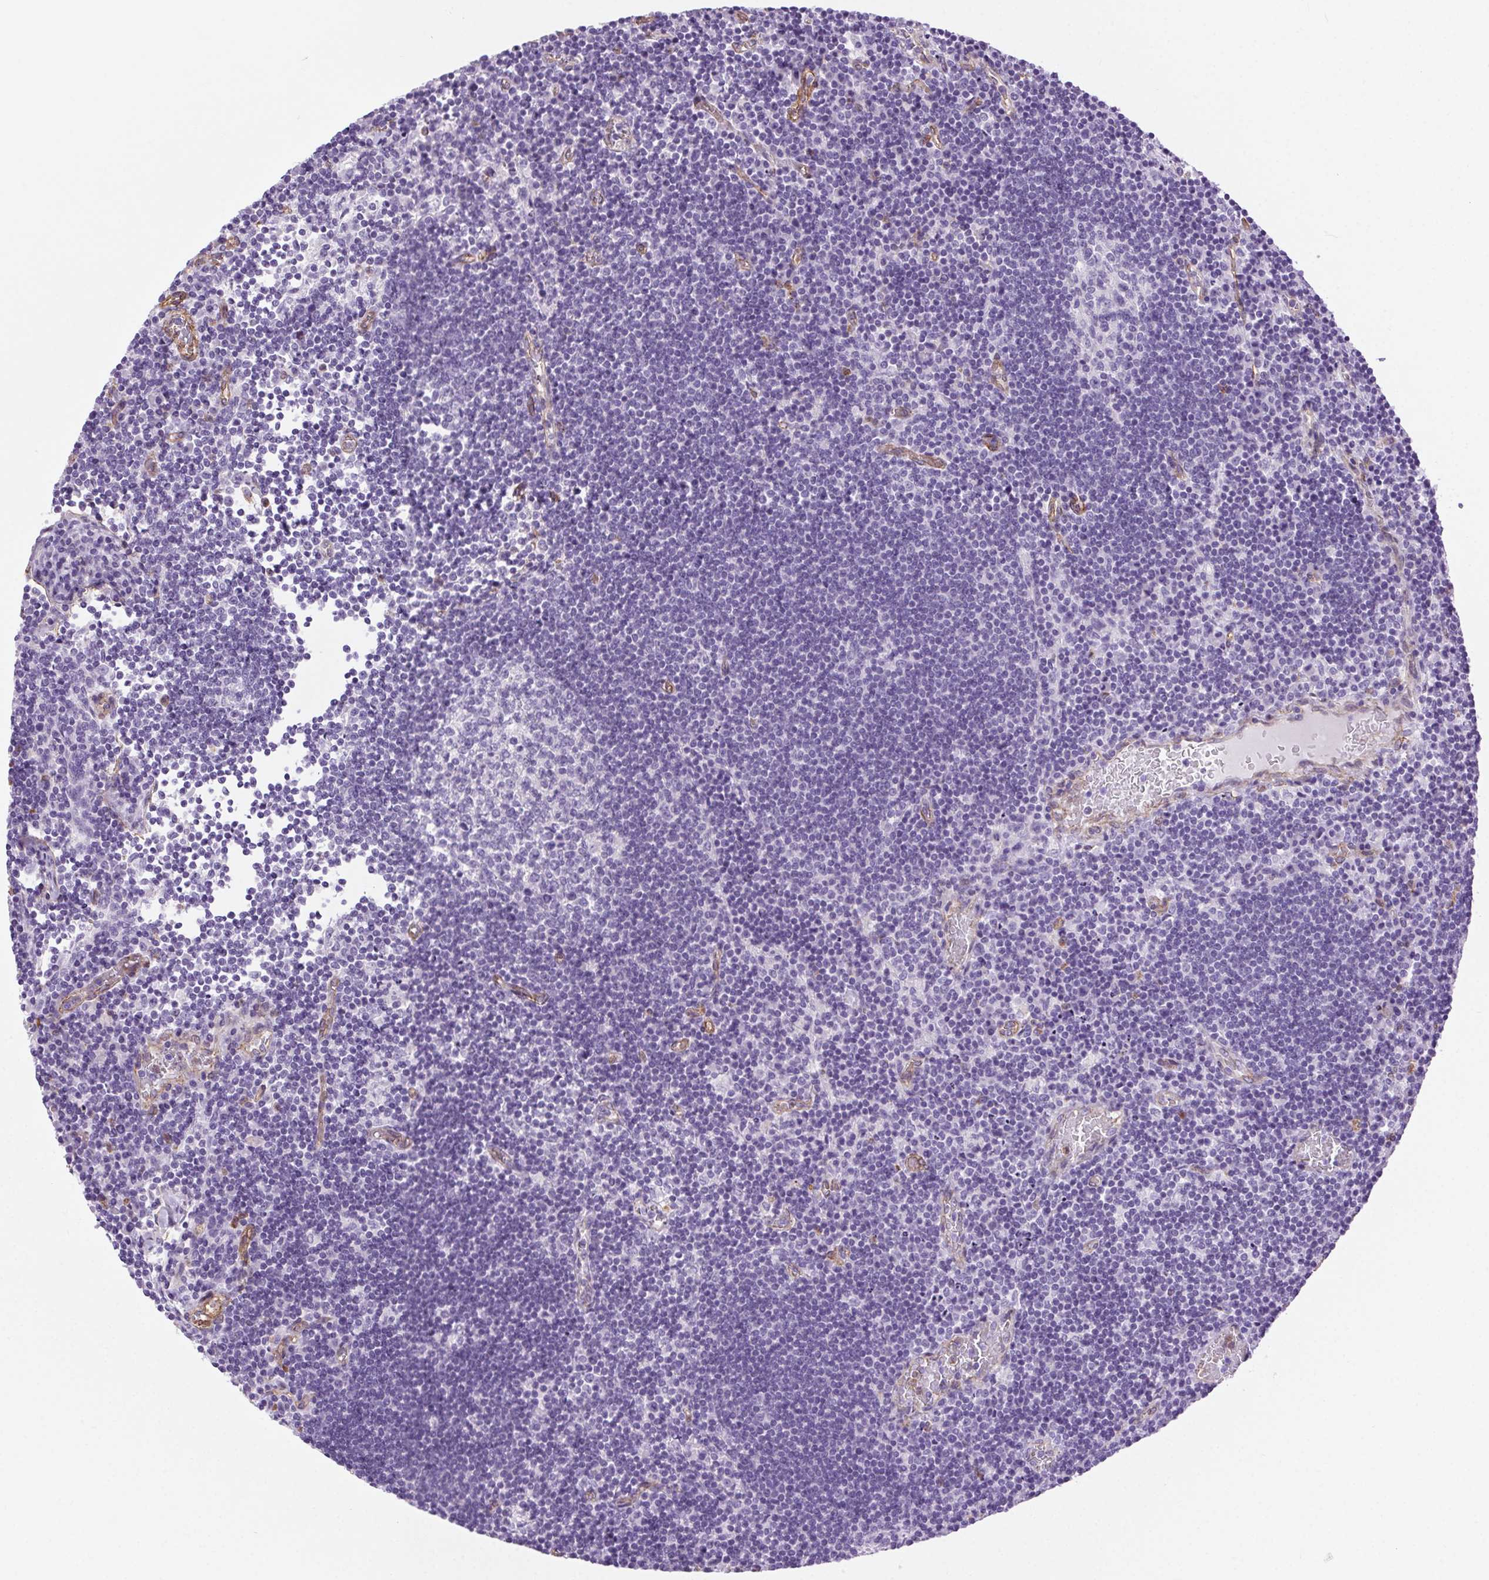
{"staining": {"intensity": "negative", "quantity": "none", "location": "none"}, "tissue": "lymph node", "cell_type": "Germinal center cells", "image_type": "normal", "snomed": [{"axis": "morphology", "description": "Normal tissue, NOS"}, {"axis": "topography", "description": "Lymph node"}], "caption": "DAB immunohistochemical staining of normal lymph node shows no significant positivity in germinal center cells. (DAB IHC visualized using brightfield microscopy, high magnification).", "gene": "SHCBP1L", "patient": {"sex": "male", "age": 67}}